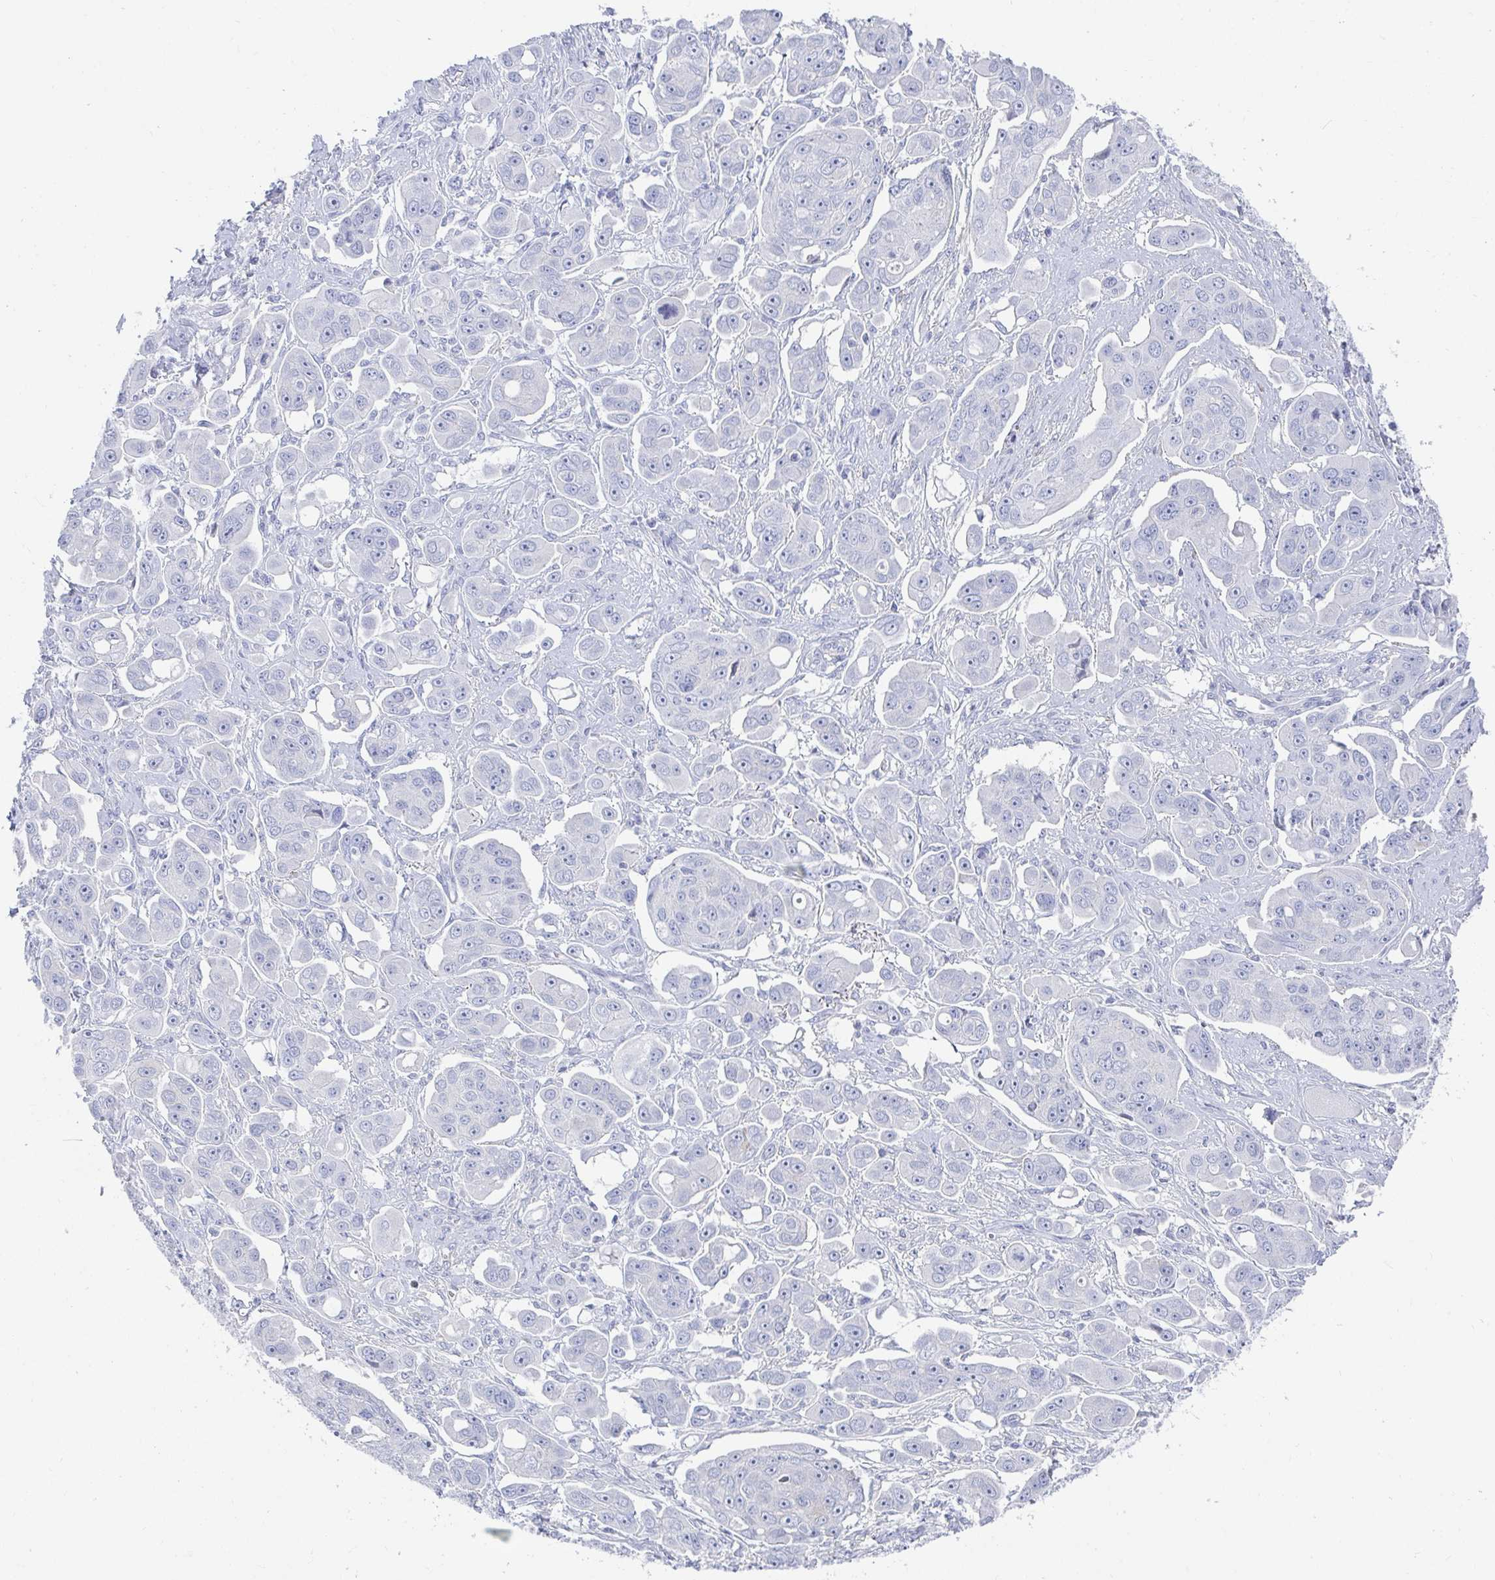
{"staining": {"intensity": "negative", "quantity": "none", "location": "none"}, "tissue": "ovarian cancer", "cell_type": "Tumor cells", "image_type": "cancer", "snomed": [{"axis": "morphology", "description": "Carcinoma, endometroid"}, {"axis": "topography", "description": "Ovary"}], "caption": "Tumor cells show no significant protein staining in ovarian endometroid carcinoma.", "gene": "ZFP82", "patient": {"sex": "female", "age": 70}}